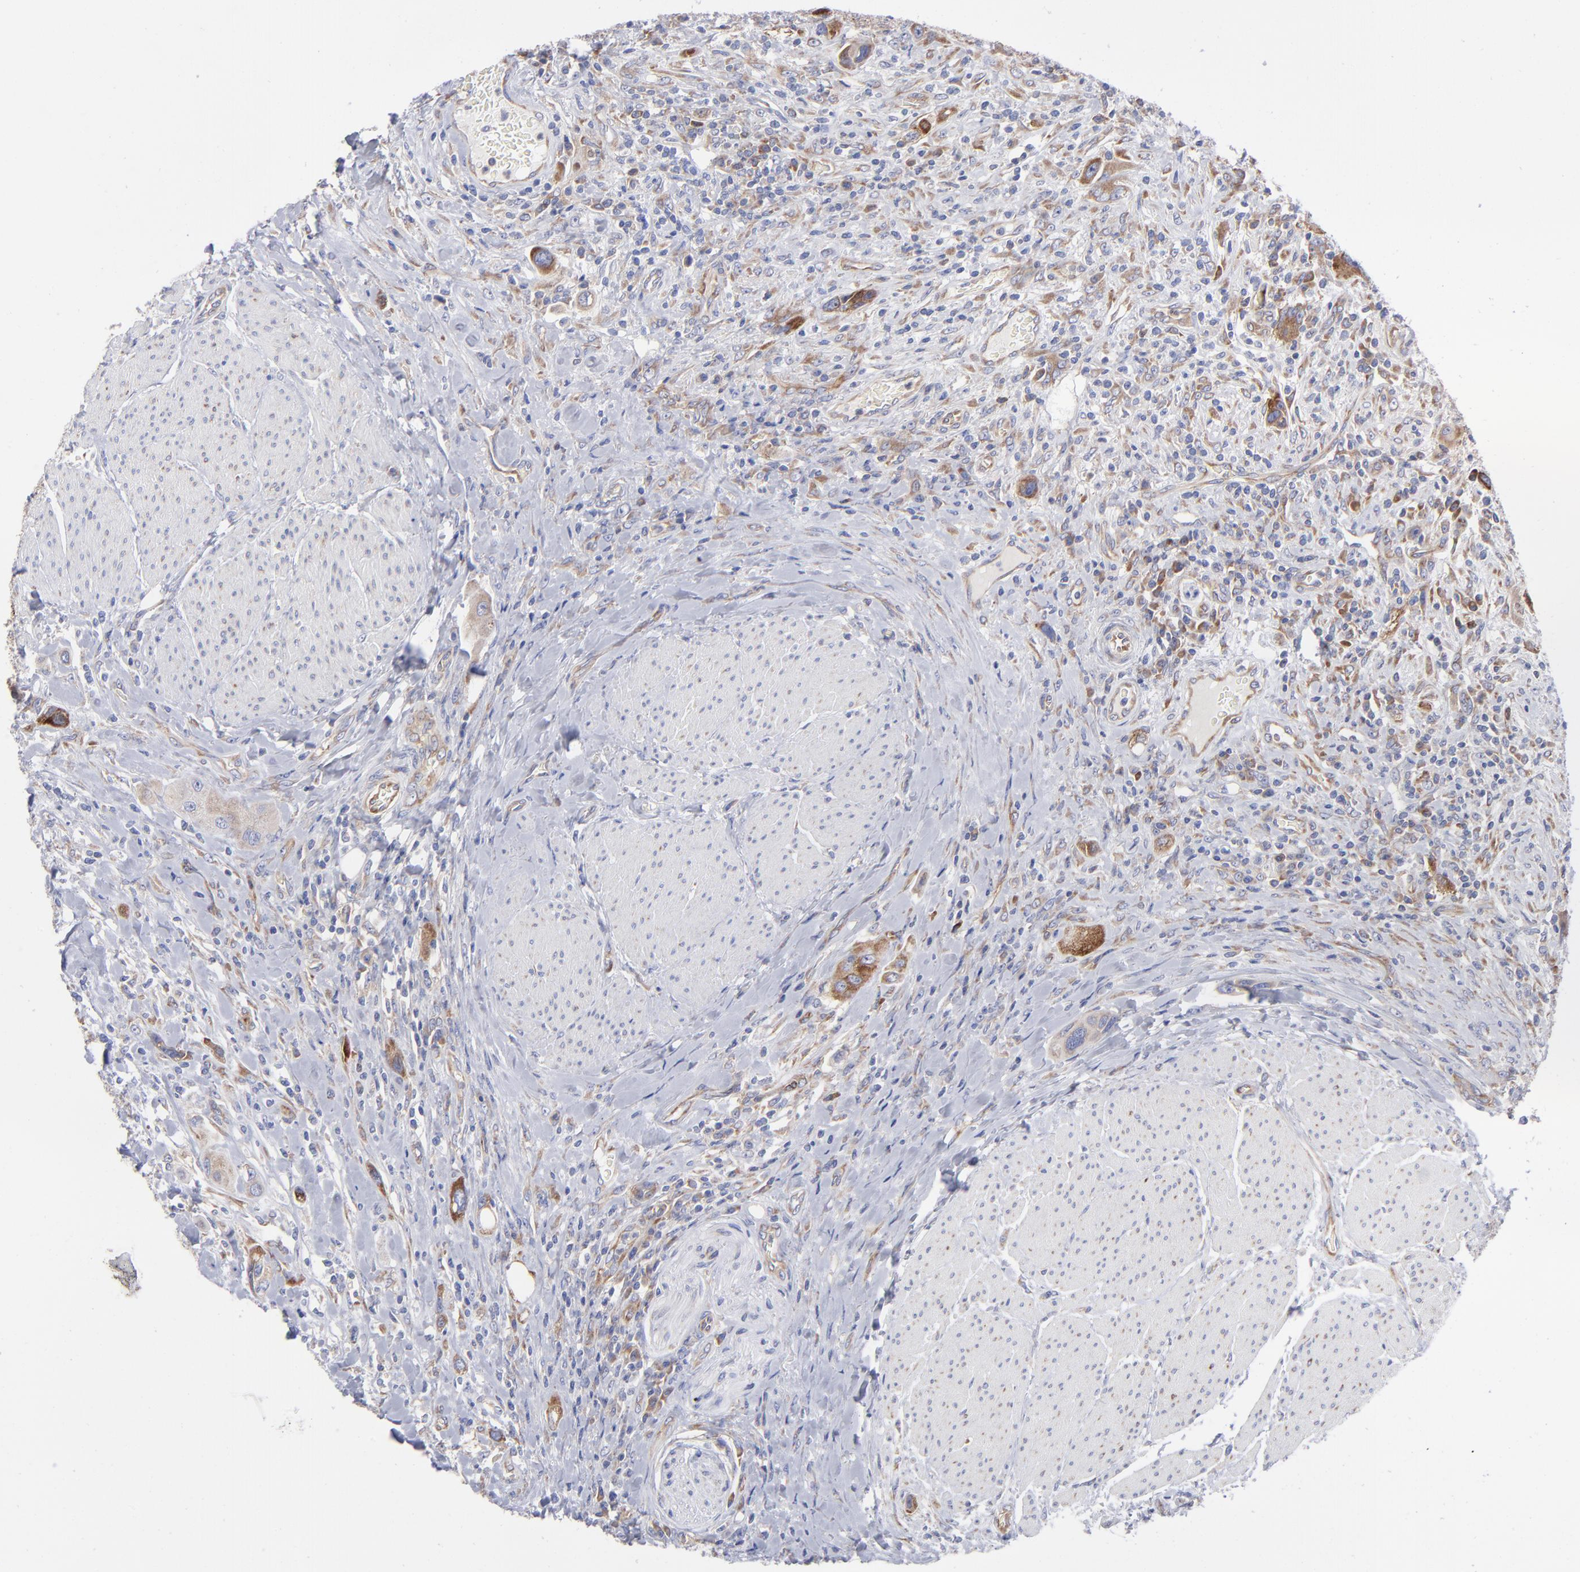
{"staining": {"intensity": "moderate", "quantity": ">75%", "location": "cytoplasmic/membranous"}, "tissue": "urothelial cancer", "cell_type": "Tumor cells", "image_type": "cancer", "snomed": [{"axis": "morphology", "description": "Urothelial carcinoma, High grade"}, {"axis": "topography", "description": "Urinary bladder"}], "caption": "An immunohistochemistry (IHC) image of neoplastic tissue is shown. Protein staining in brown shows moderate cytoplasmic/membranous positivity in urothelial cancer within tumor cells.", "gene": "EIF2AK2", "patient": {"sex": "male", "age": 50}}